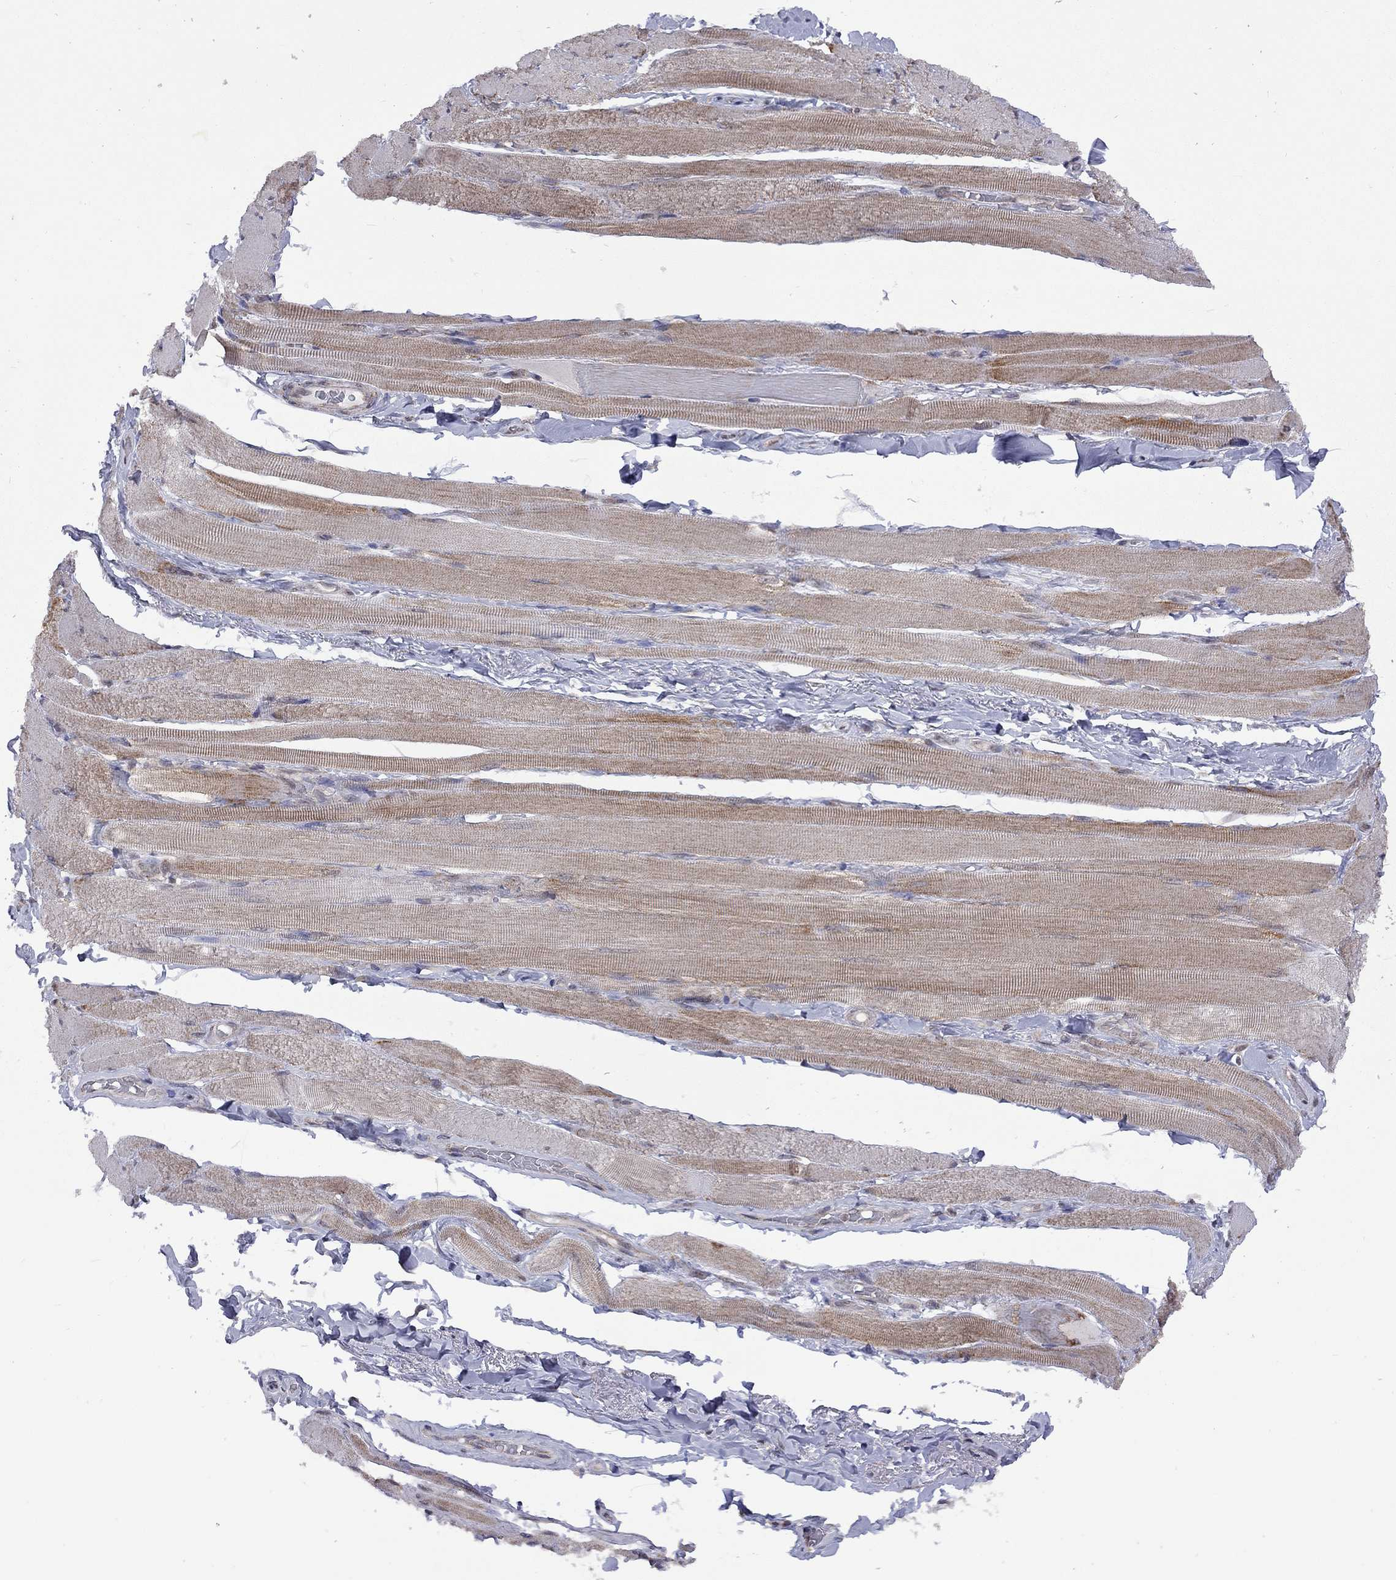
{"staining": {"intensity": "moderate", "quantity": ">75%", "location": "cytoplasmic/membranous"}, "tissue": "skeletal muscle", "cell_type": "Myocytes", "image_type": "normal", "snomed": [{"axis": "morphology", "description": "Normal tissue, NOS"}, {"axis": "topography", "description": "Skeletal muscle"}, {"axis": "topography", "description": "Anal"}, {"axis": "topography", "description": "Peripheral nerve tissue"}], "caption": "Moderate cytoplasmic/membranous protein staining is present in approximately >75% of myocytes in skeletal muscle. The protein is shown in brown color, while the nuclei are stained blue.", "gene": "NDUFB1", "patient": {"sex": "male", "age": 53}}